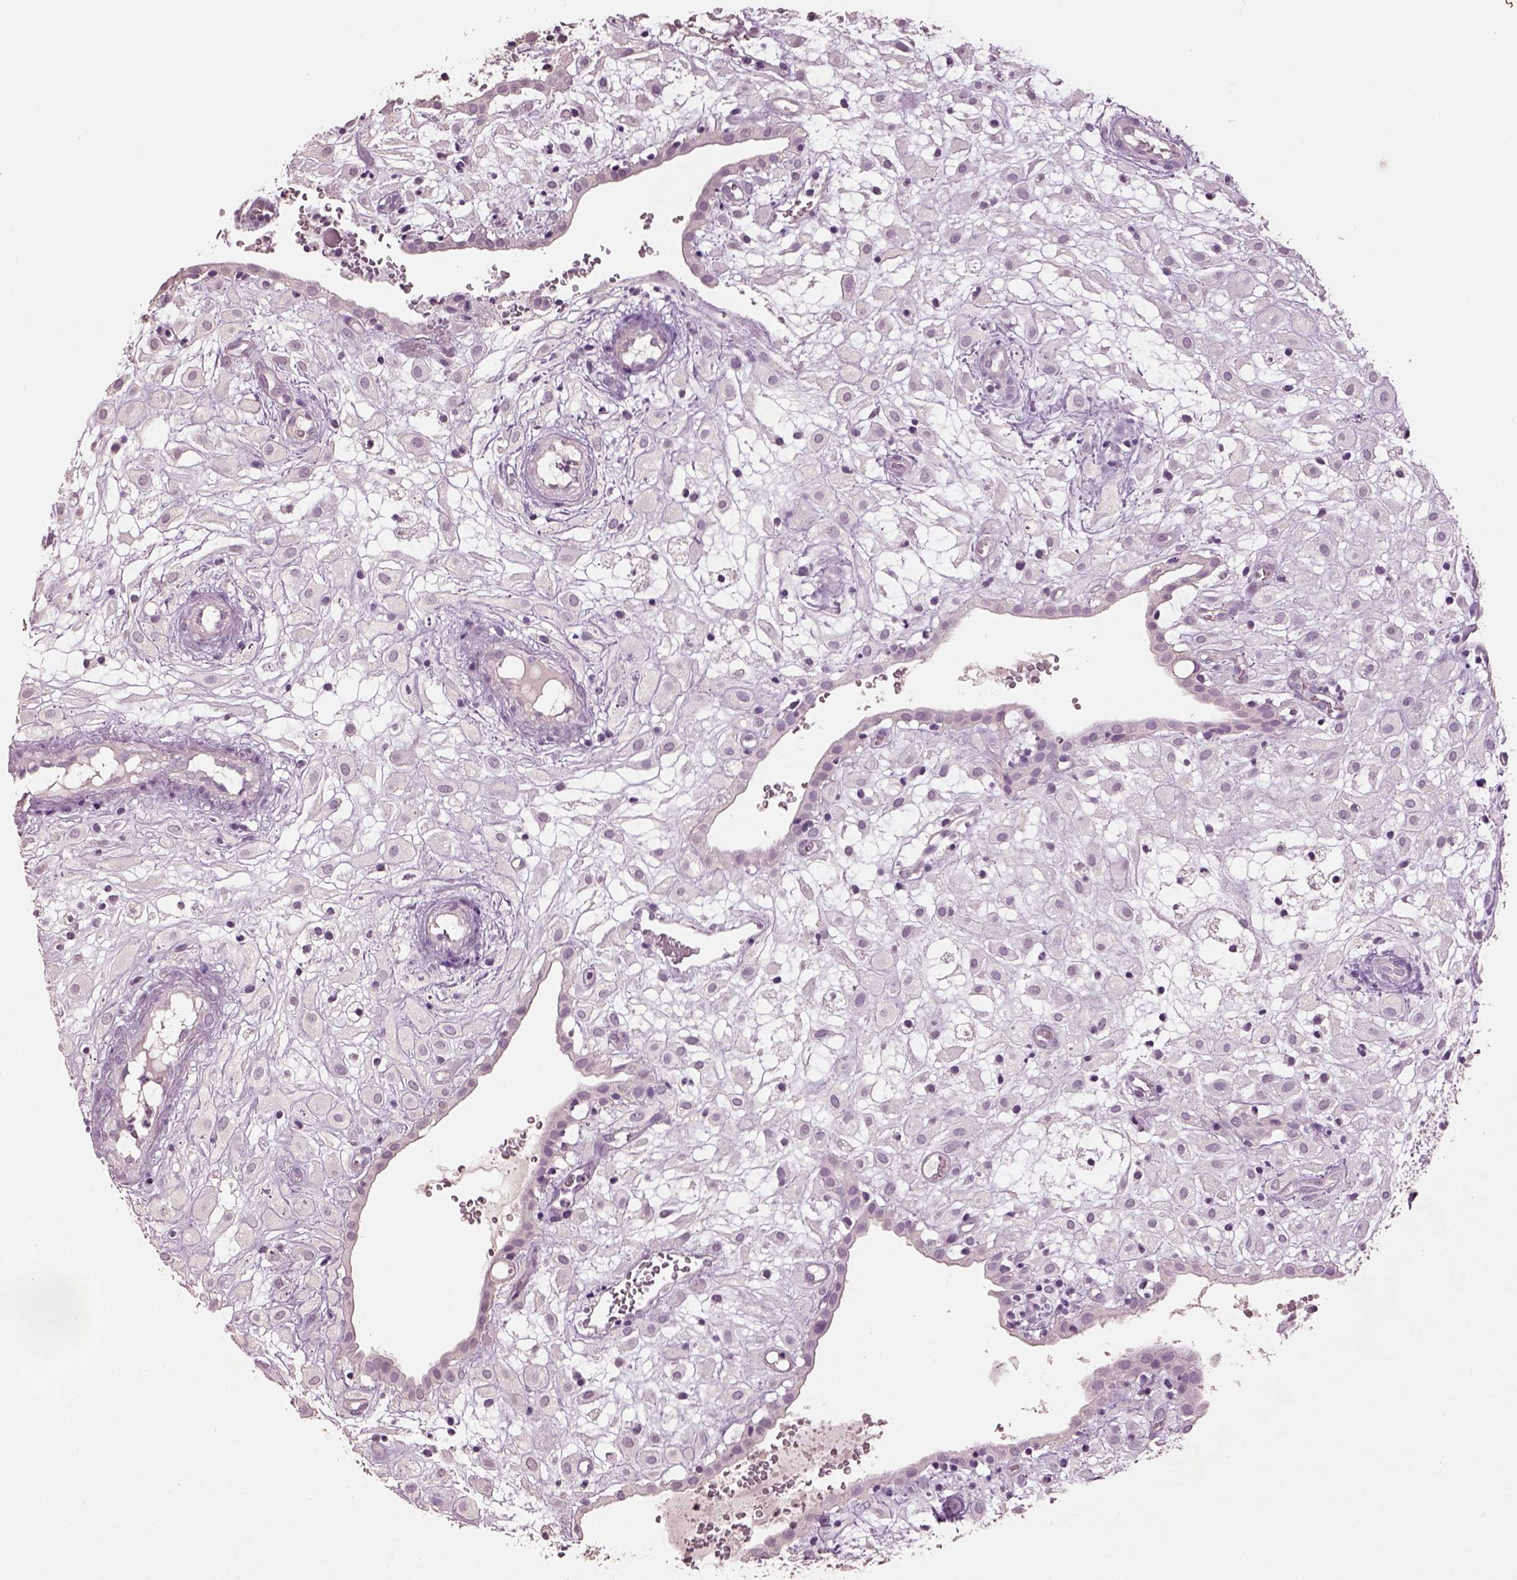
{"staining": {"intensity": "negative", "quantity": "none", "location": "none"}, "tissue": "placenta", "cell_type": "Decidual cells", "image_type": "normal", "snomed": [{"axis": "morphology", "description": "Normal tissue, NOS"}, {"axis": "topography", "description": "Placenta"}], "caption": "The photomicrograph reveals no staining of decidual cells in normal placenta.", "gene": "KCNIP3", "patient": {"sex": "female", "age": 24}}